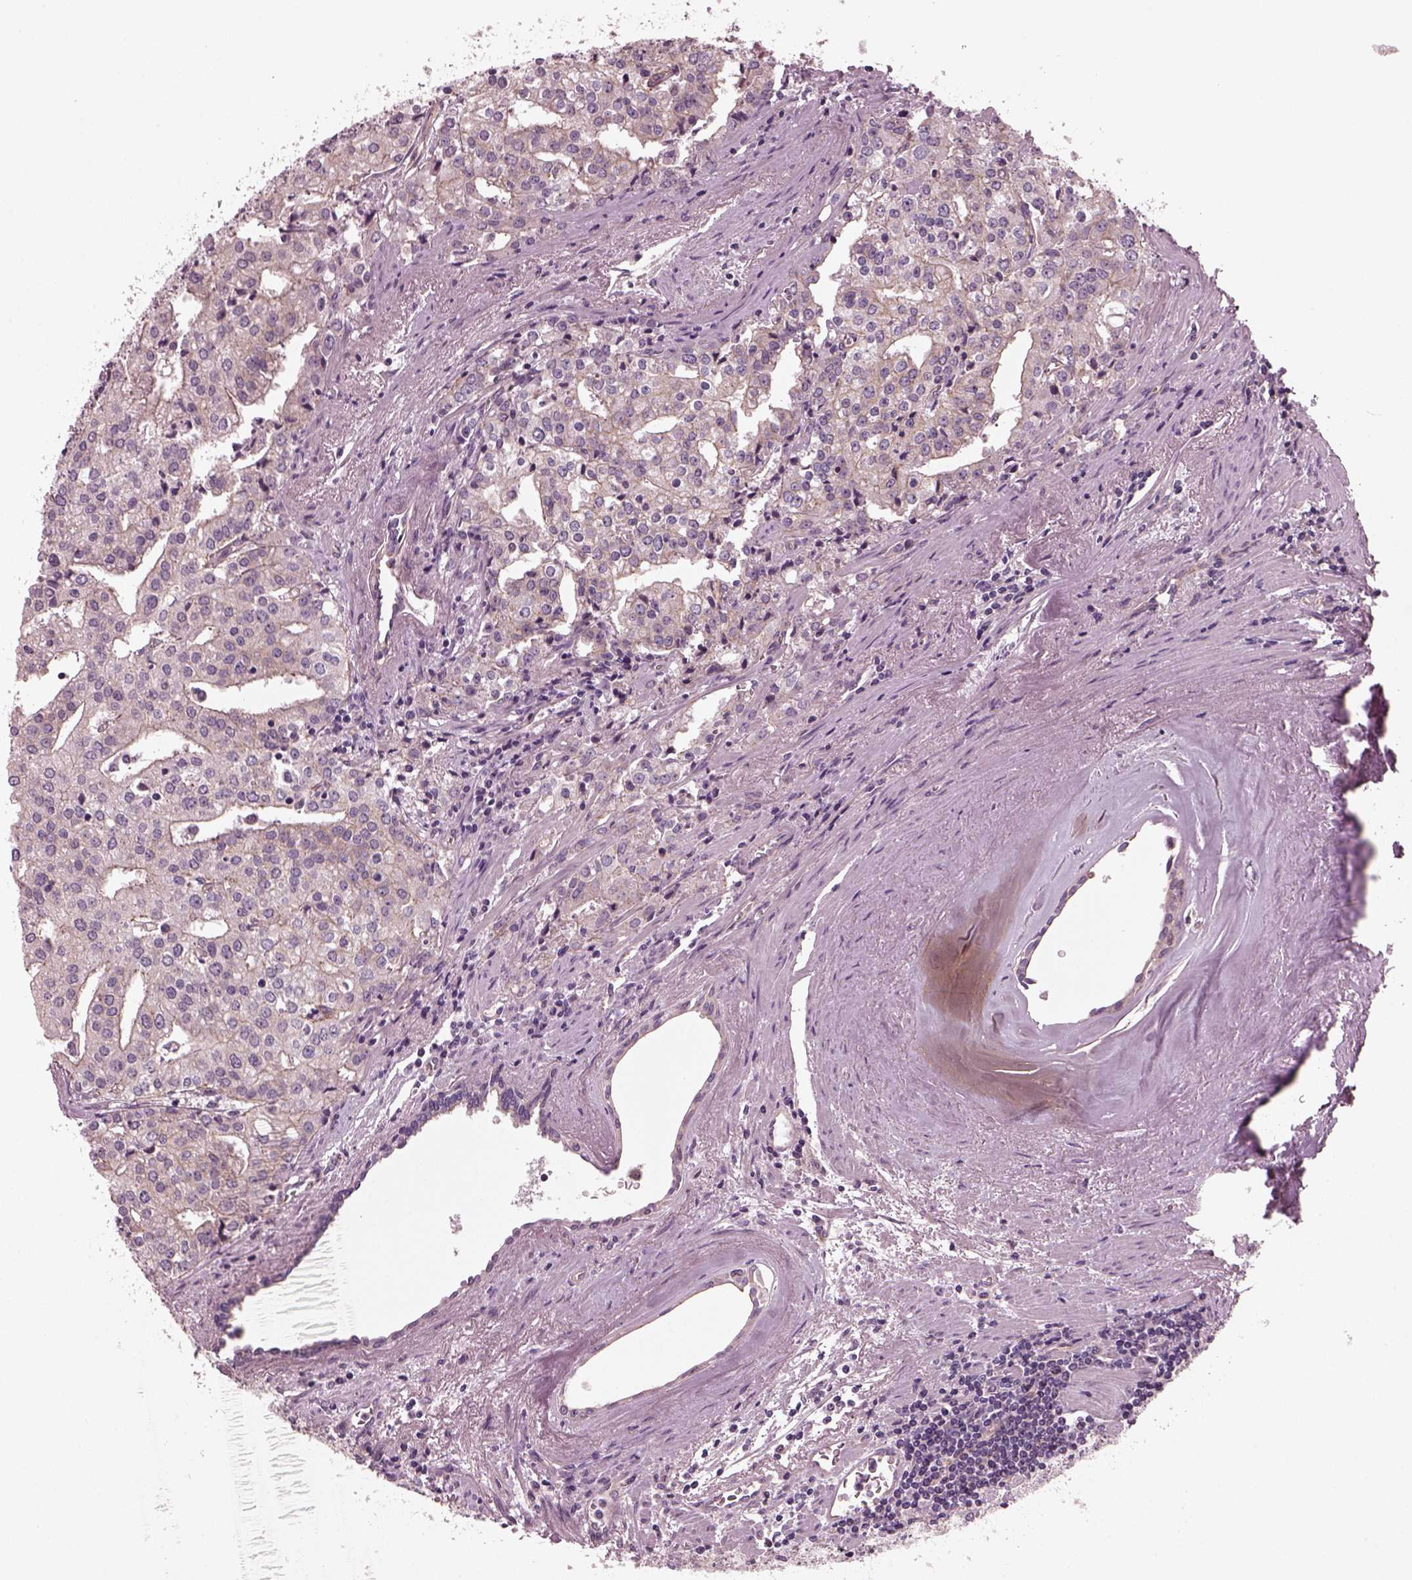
{"staining": {"intensity": "moderate", "quantity": "25%-75%", "location": "cytoplasmic/membranous"}, "tissue": "prostate cancer", "cell_type": "Tumor cells", "image_type": "cancer", "snomed": [{"axis": "morphology", "description": "Adenocarcinoma, High grade"}, {"axis": "topography", "description": "Prostate"}], "caption": "There is medium levels of moderate cytoplasmic/membranous expression in tumor cells of prostate high-grade adenocarcinoma, as demonstrated by immunohistochemical staining (brown color).", "gene": "ODAD1", "patient": {"sex": "male", "age": 68}}